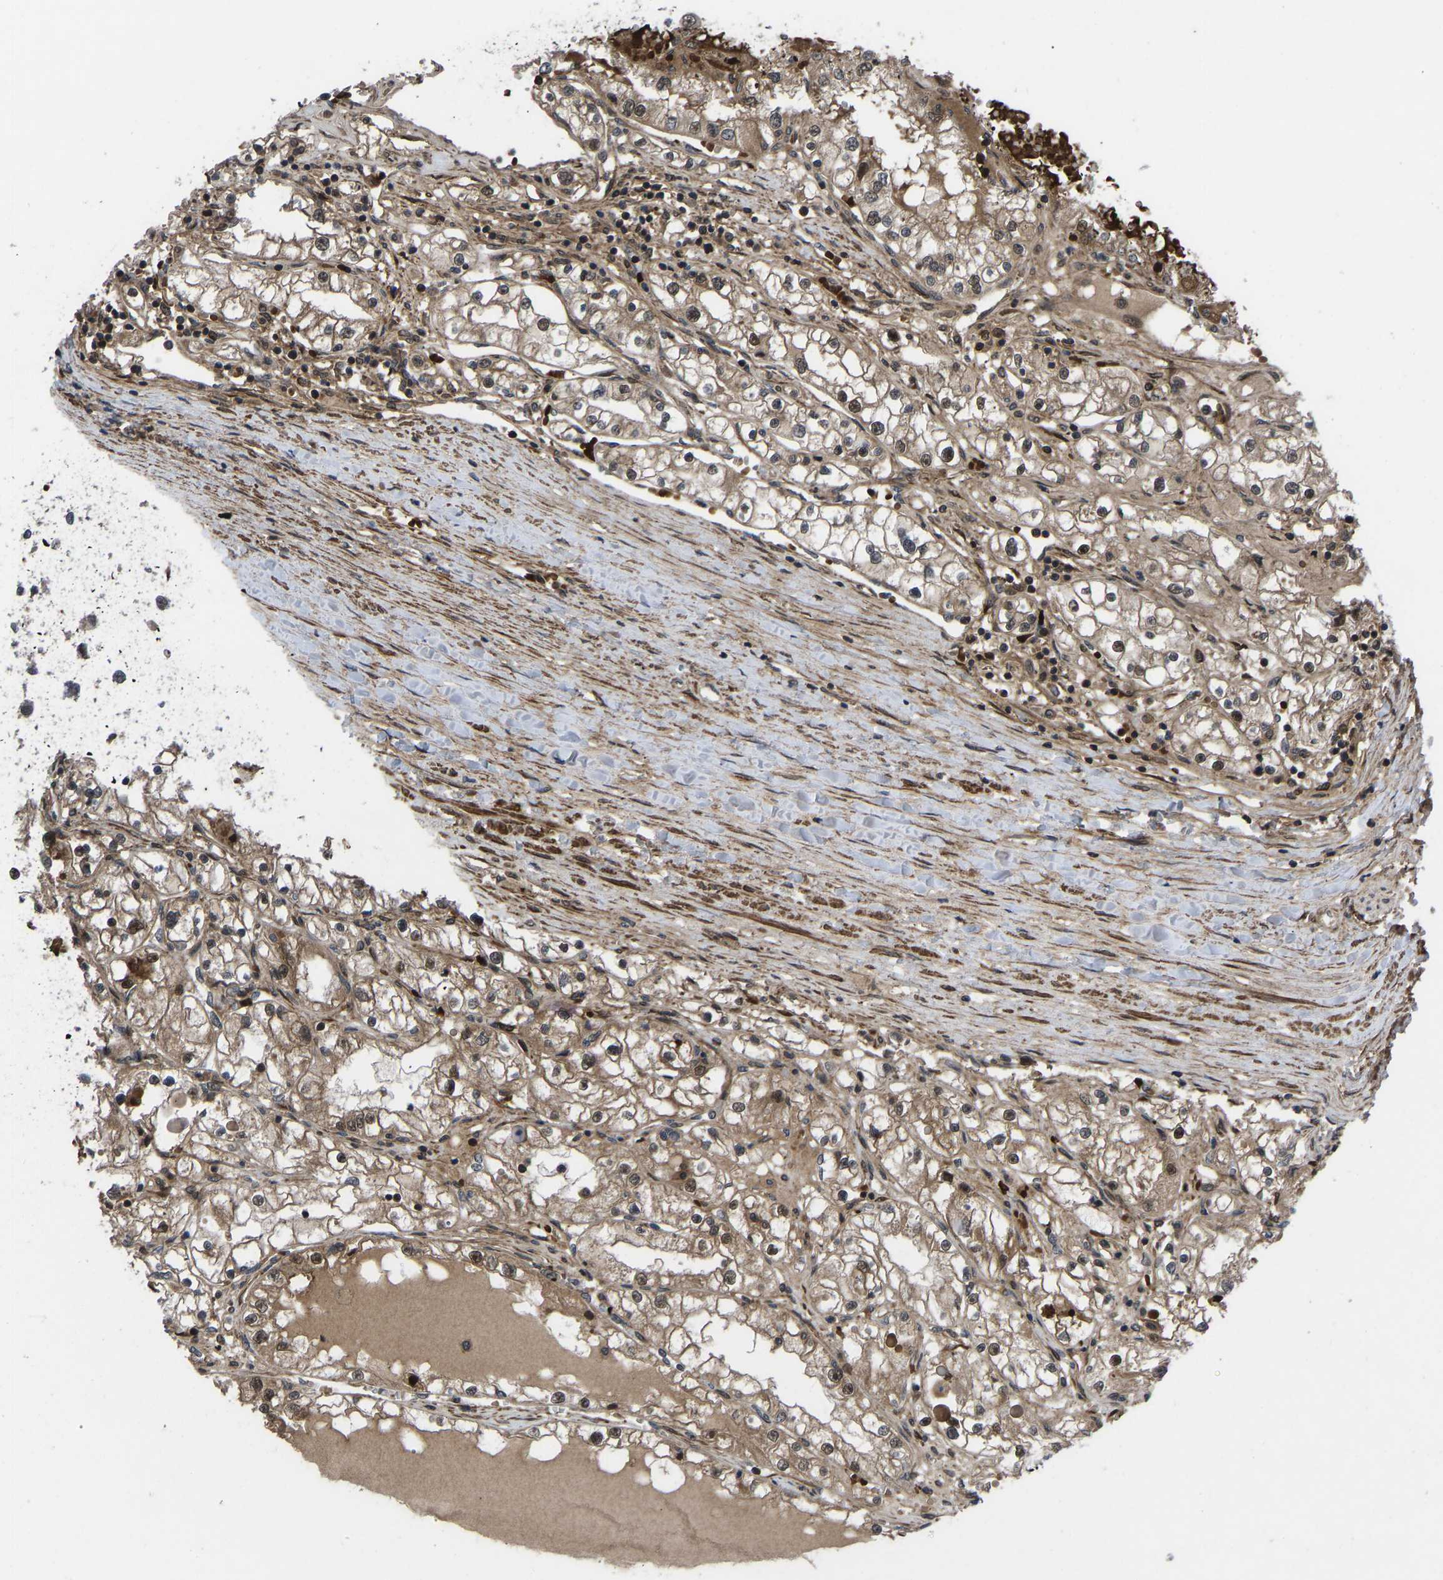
{"staining": {"intensity": "moderate", "quantity": ">75%", "location": "cytoplasmic/membranous,nuclear"}, "tissue": "renal cancer", "cell_type": "Tumor cells", "image_type": "cancer", "snomed": [{"axis": "morphology", "description": "Adenocarcinoma, NOS"}, {"axis": "topography", "description": "Kidney"}], "caption": "Moderate cytoplasmic/membranous and nuclear expression is present in approximately >75% of tumor cells in adenocarcinoma (renal).", "gene": "CYP7B1", "patient": {"sex": "male", "age": 68}}